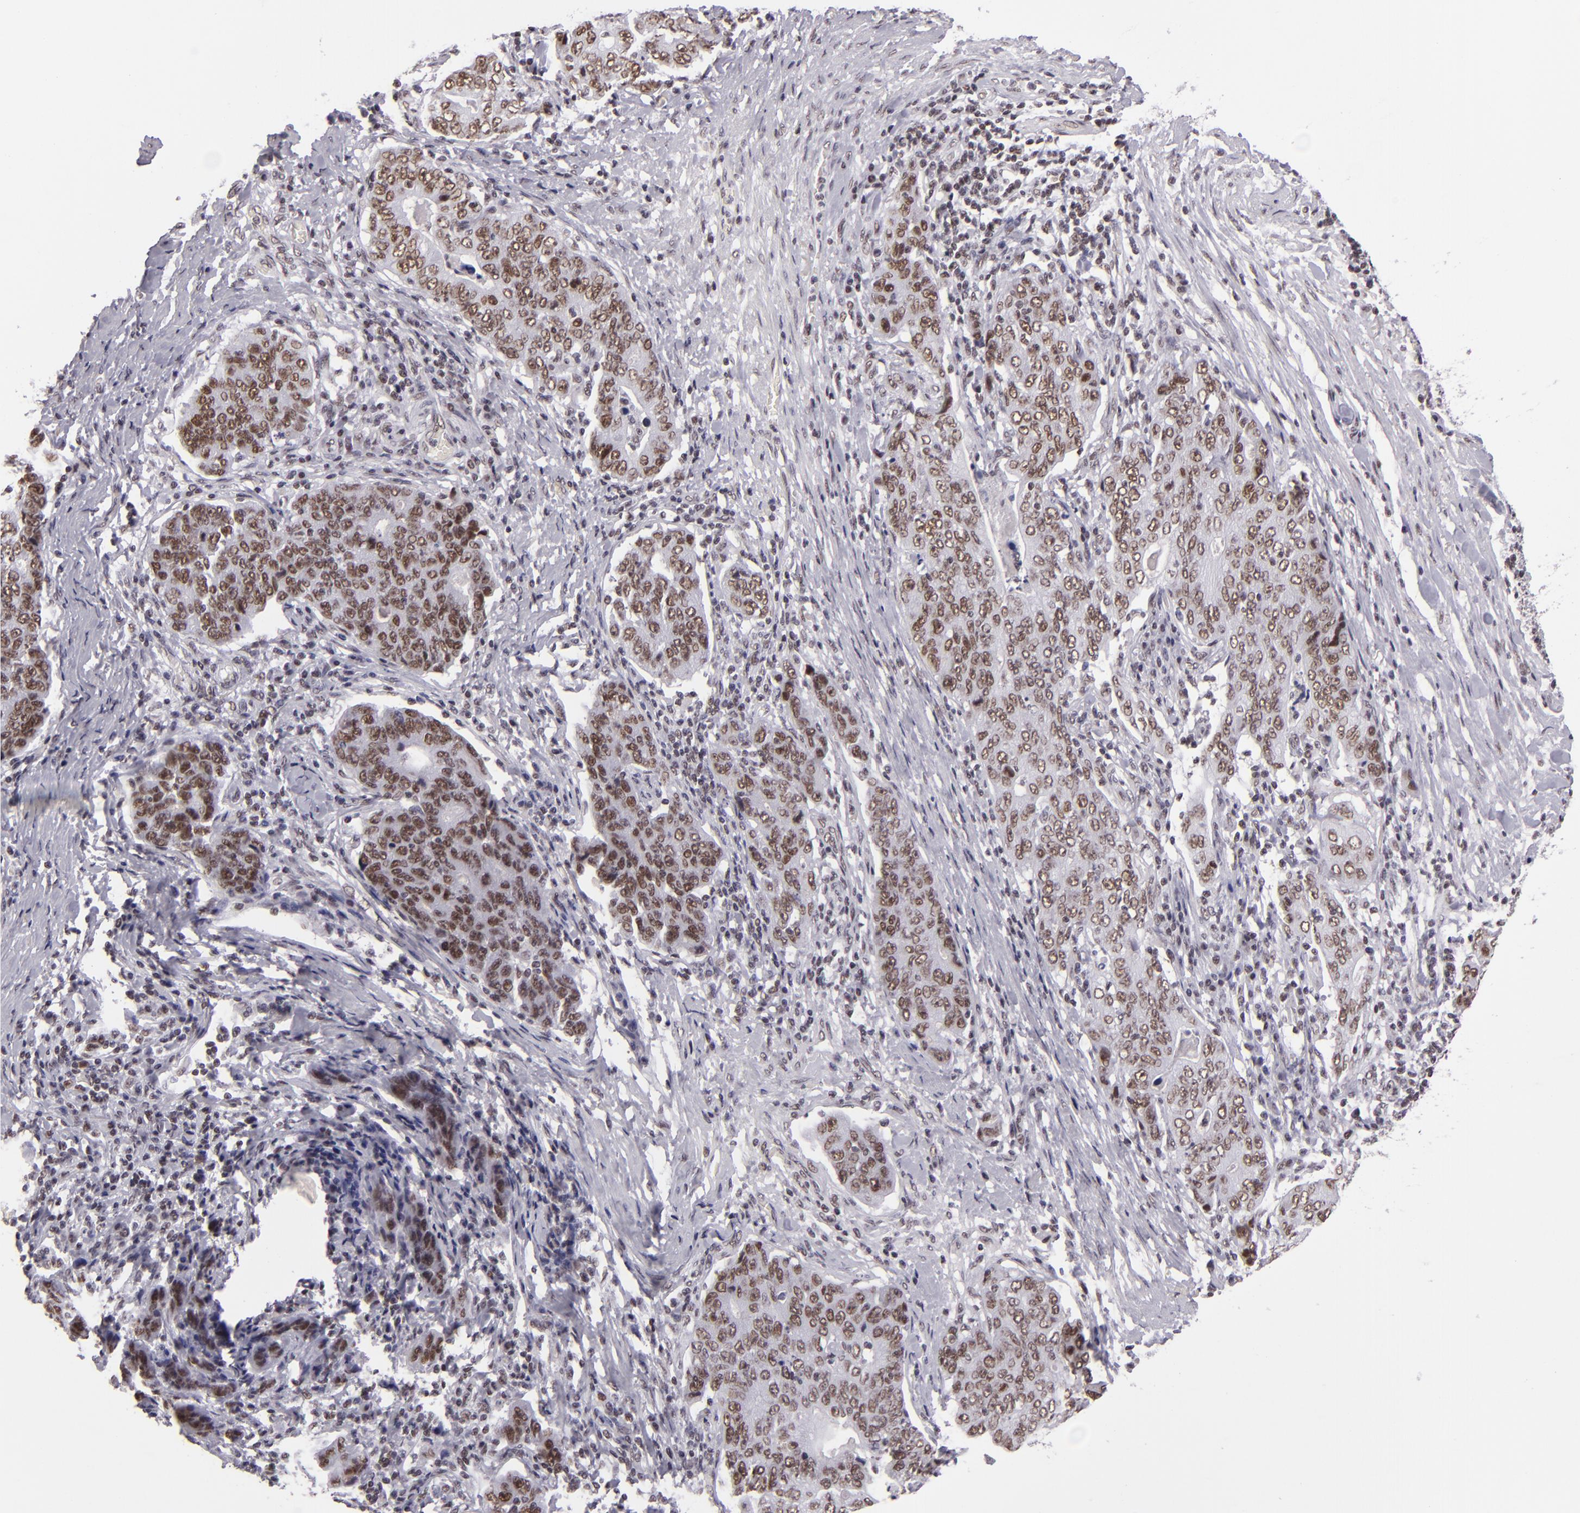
{"staining": {"intensity": "moderate", "quantity": ">75%", "location": "nuclear"}, "tissue": "stomach cancer", "cell_type": "Tumor cells", "image_type": "cancer", "snomed": [{"axis": "morphology", "description": "Adenocarcinoma, NOS"}, {"axis": "topography", "description": "Esophagus"}, {"axis": "topography", "description": "Stomach"}], "caption": "A photomicrograph showing moderate nuclear staining in about >75% of tumor cells in stomach cancer, as visualized by brown immunohistochemical staining.", "gene": "BRD8", "patient": {"sex": "male", "age": 74}}